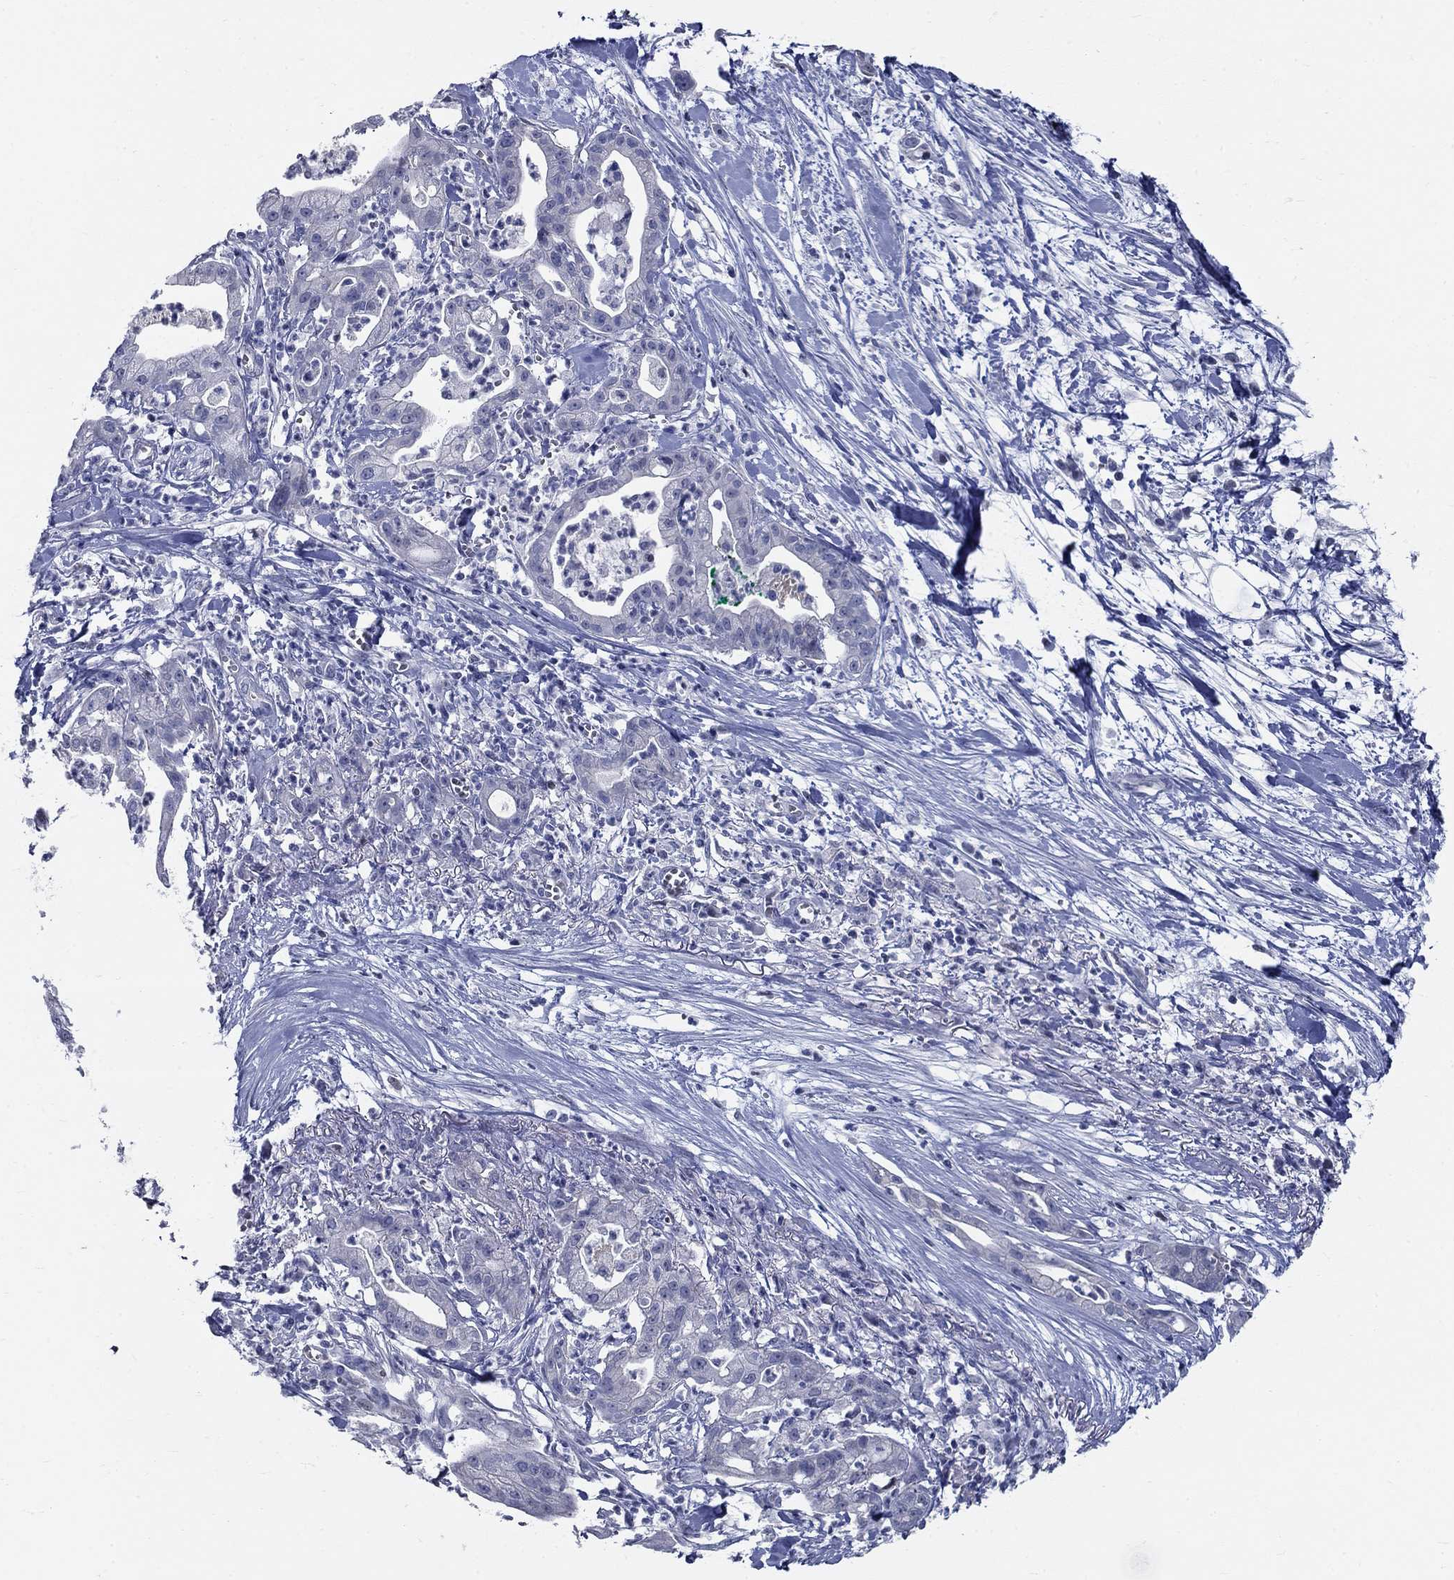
{"staining": {"intensity": "negative", "quantity": "none", "location": "none"}, "tissue": "pancreatic cancer", "cell_type": "Tumor cells", "image_type": "cancer", "snomed": [{"axis": "morphology", "description": "Normal tissue, NOS"}, {"axis": "morphology", "description": "Adenocarcinoma, NOS"}, {"axis": "topography", "description": "Lymph node"}, {"axis": "topography", "description": "Pancreas"}], "caption": "The image demonstrates no significant expression in tumor cells of pancreatic adenocarcinoma.", "gene": "GUCA1A", "patient": {"sex": "female", "age": 58}}